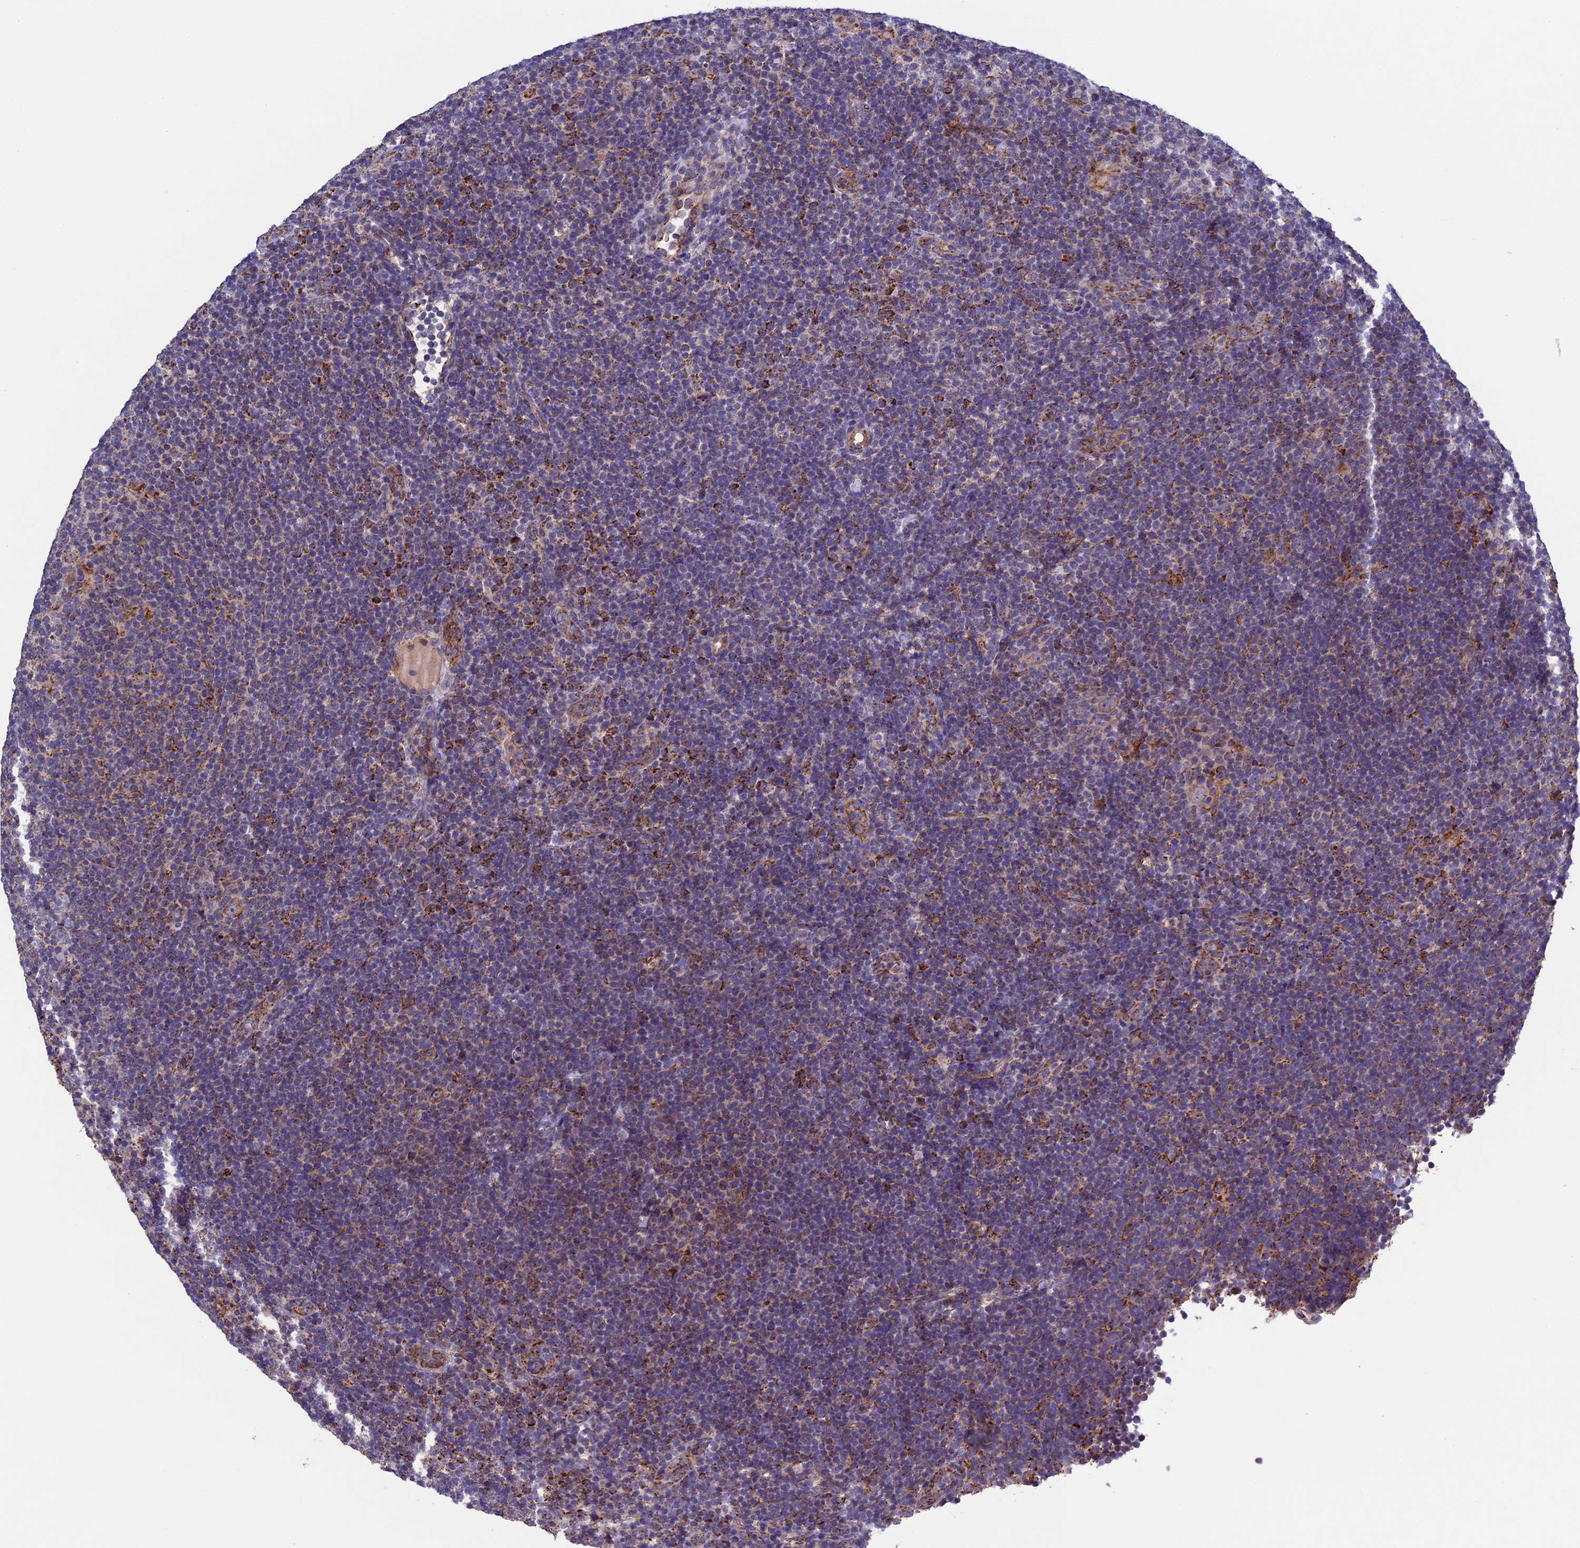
{"staining": {"intensity": "moderate", "quantity": ">75%", "location": "cytoplasmic/membranous"}, "tissue": "lymphoma", "cell_type": "Tumor cells", "image_type": "cancer", "snomed": [{"axis": "morphology", "description": "Hodgkin's disease, NOS"}, {"axis": "topography", "description": "Lymph node"}], "caption": "Immunohistochemistry (IHC) (DAB) staining of human Hodgkin's disease shows moderate cytoplasmic/membranous protein expression in about >75% of tumor cells.", "gene": "RNF17", "patient": {"sex": "female", "age": 57}}